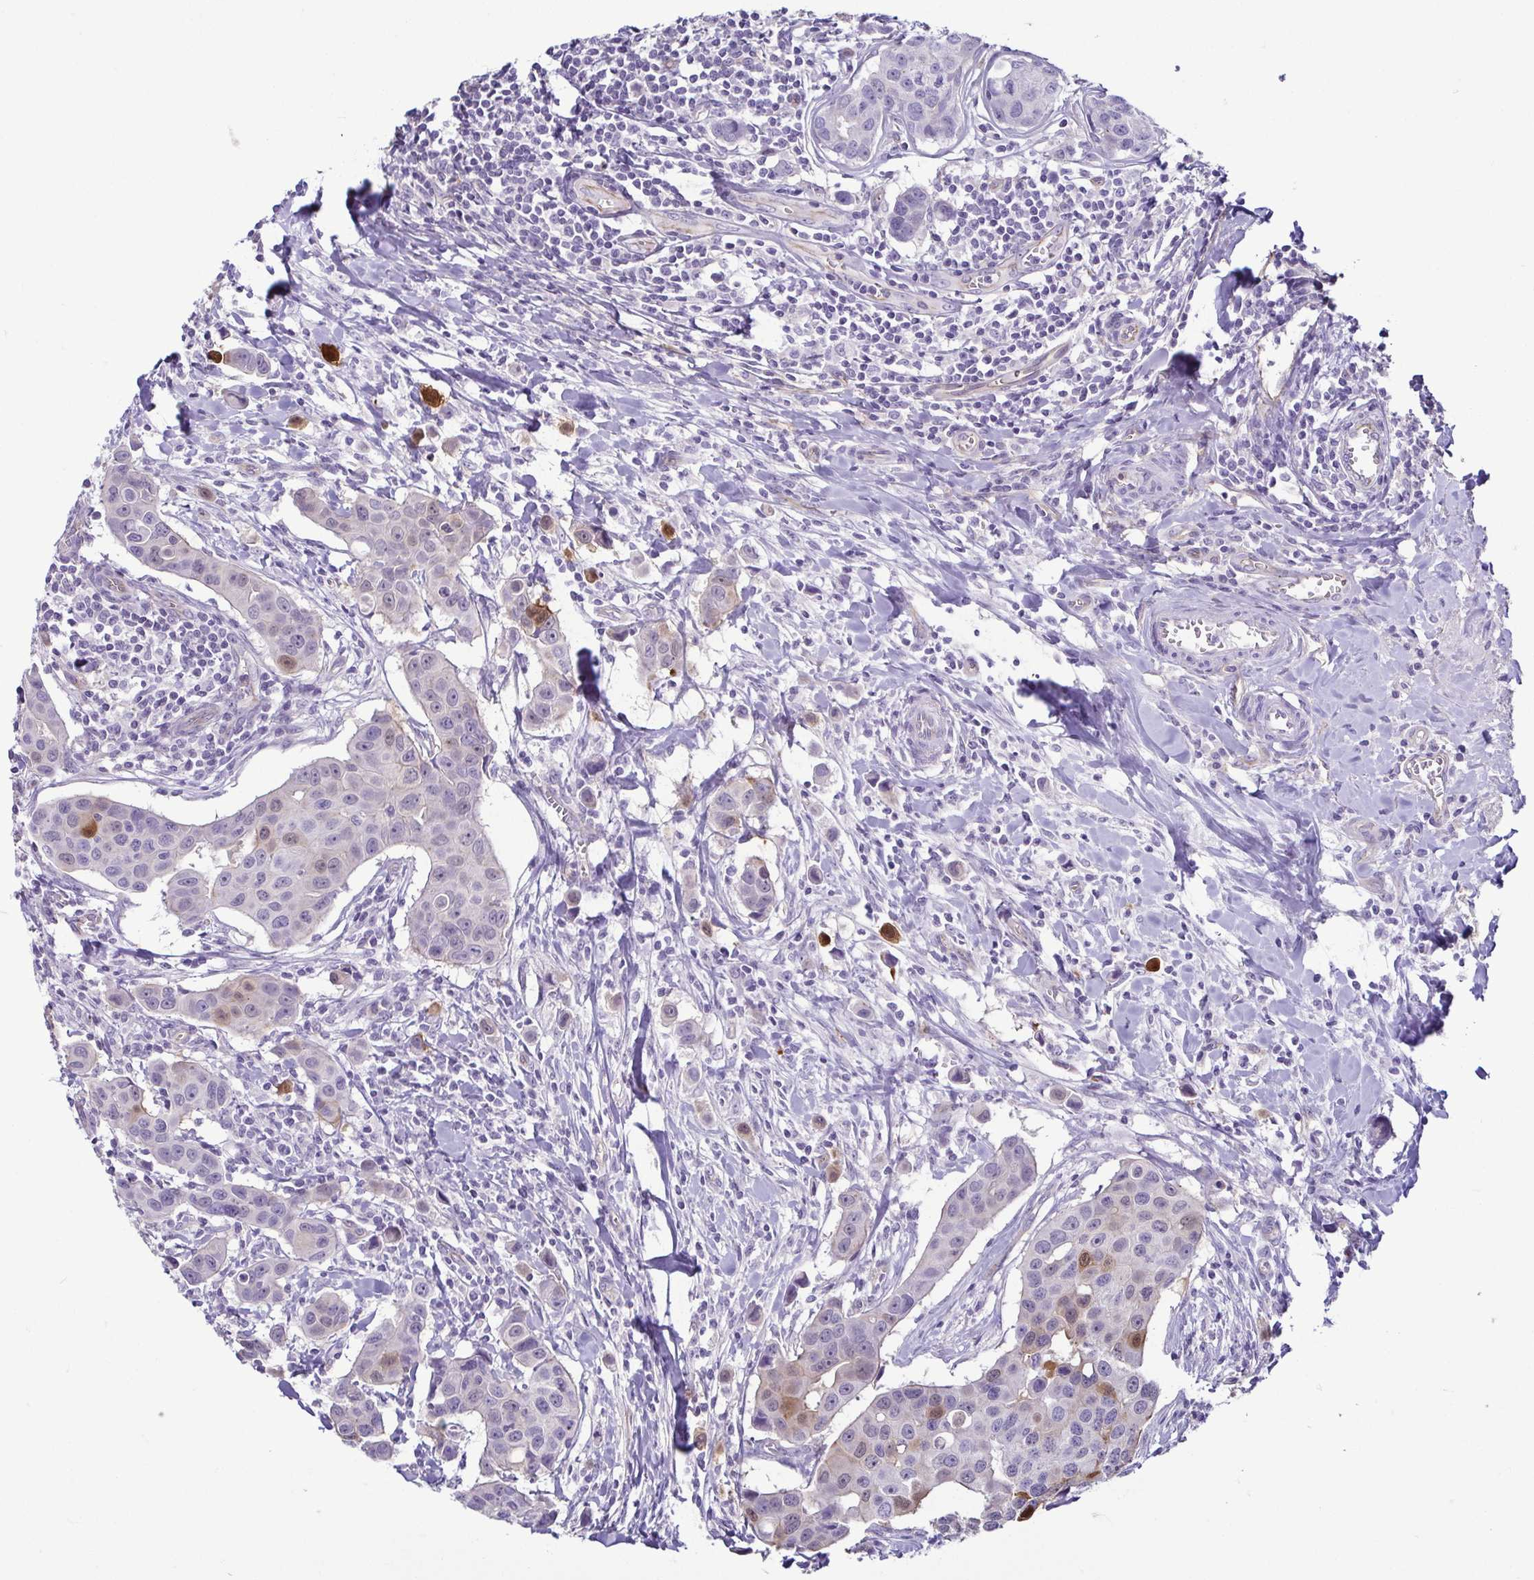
{"staining": {"intensity": "moderate", "quantity": "<25%", "location": "cytoplasmic/membranous,nuclear"}, "tissue": "breast cancer", "cell_type": "Tumor cells", "image_type": "cancer", "snomed": [{"axis": "morphology", "description": "Duct carcinoma"}, {"axis": "topography", "description": "Breast"}], "caption": "Breast intraductal carcinoma stained for a protein demonstrates moderate cytoplasmic/membranous and nuclear positivity in tumor cells. (DAB IHC, brown staining for protein, blue staining for nuclei).", "gene": "CASP14", "patient": {"sex": "female", "age": 24}}